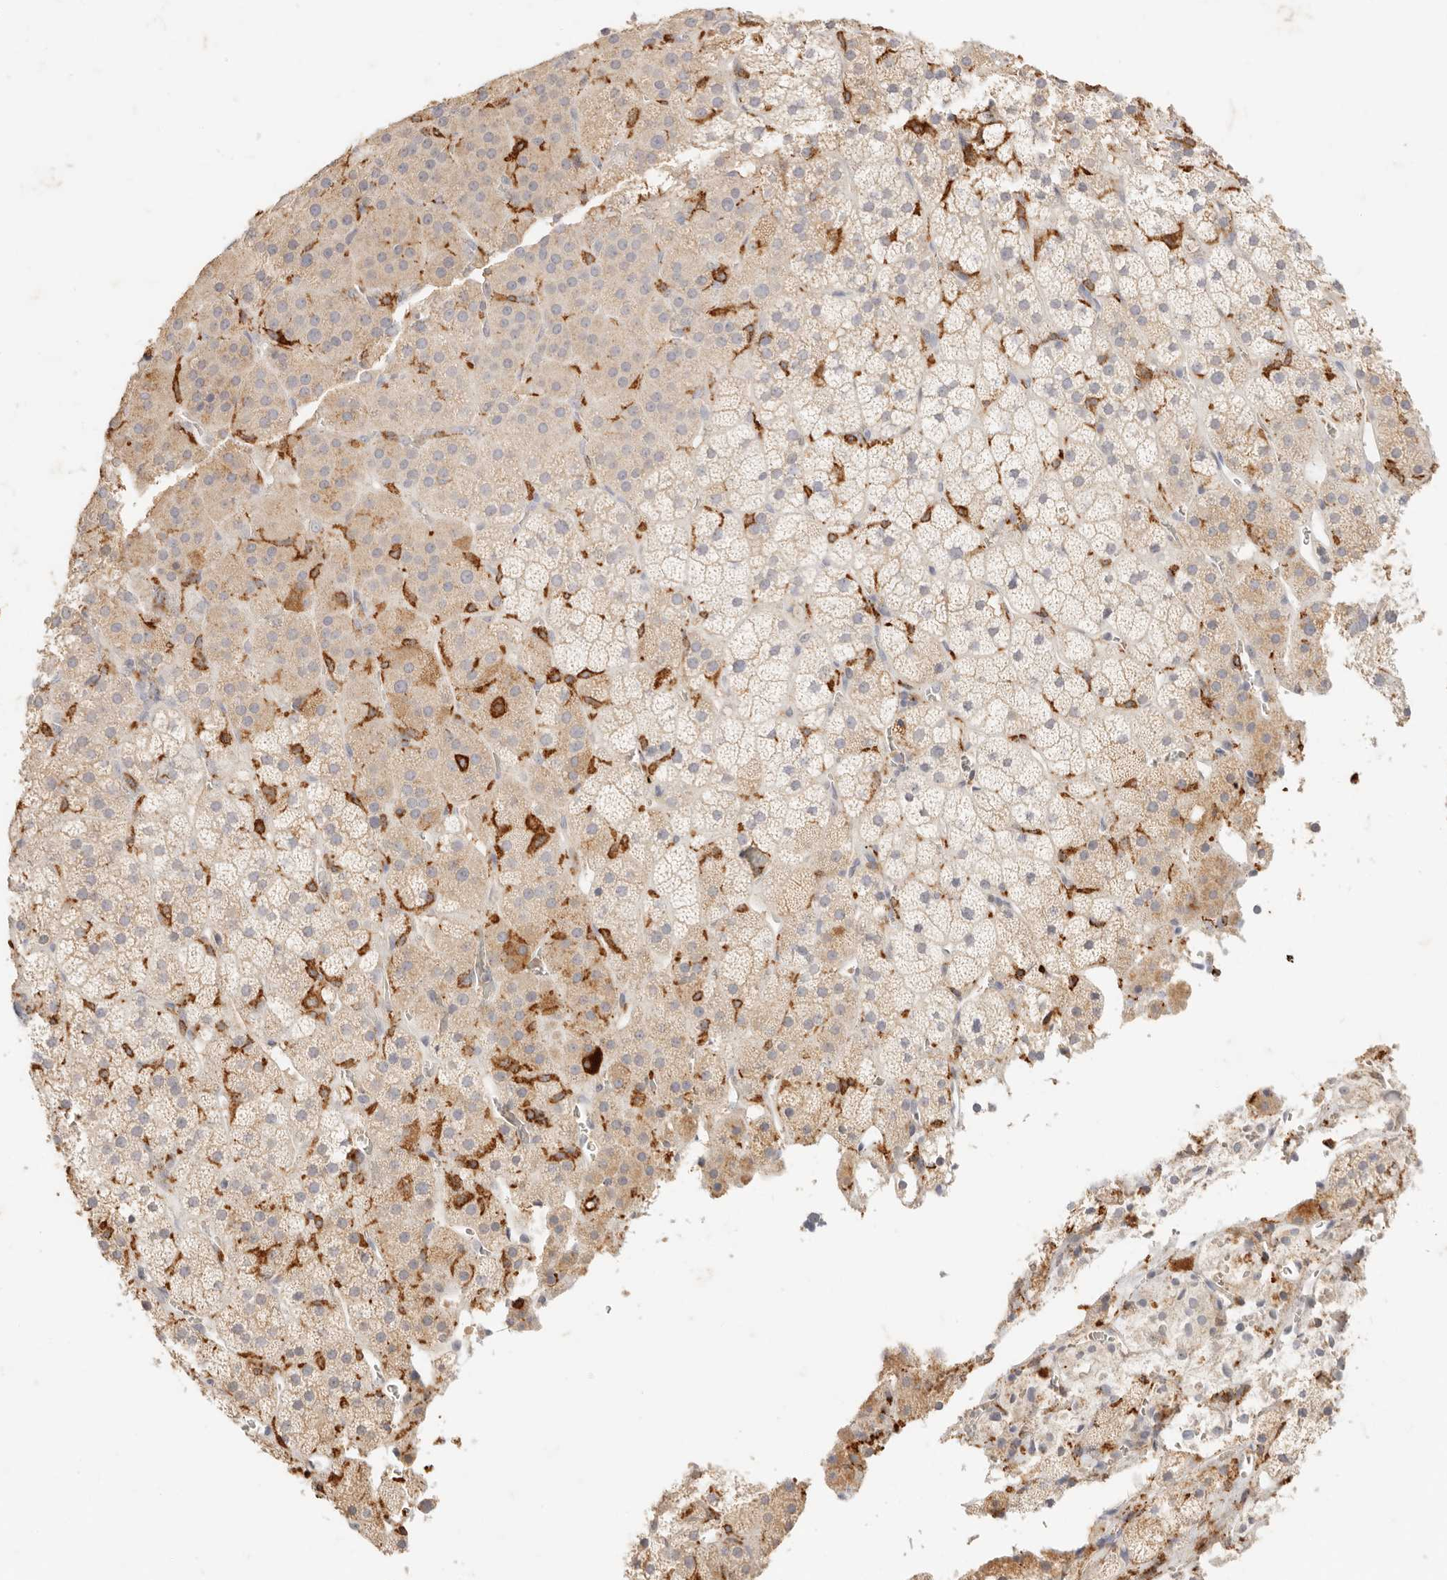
{"staining": {"intensity": "moderate", "quantity": "25%-75%", "location": "cytoplasmic/membranous"}, "tissue": "adrenal gland", "cell_type": "Glandular cells", "image_type": "normal", "snomed": [{"axis": "morphology", "description": "Normal tissue, NOS"}, {"axis": "topography", "description": "Adrenal gland"}], "caption": "An immunohistochemistry image of unremarkable tissue is shown. Protein staining in brown highlights moderate cytoplasmic/membranous positivity in adrenal gland within glandular cells.", "gene": "HK2", "patient": {"sex": "male", "age": 57}}